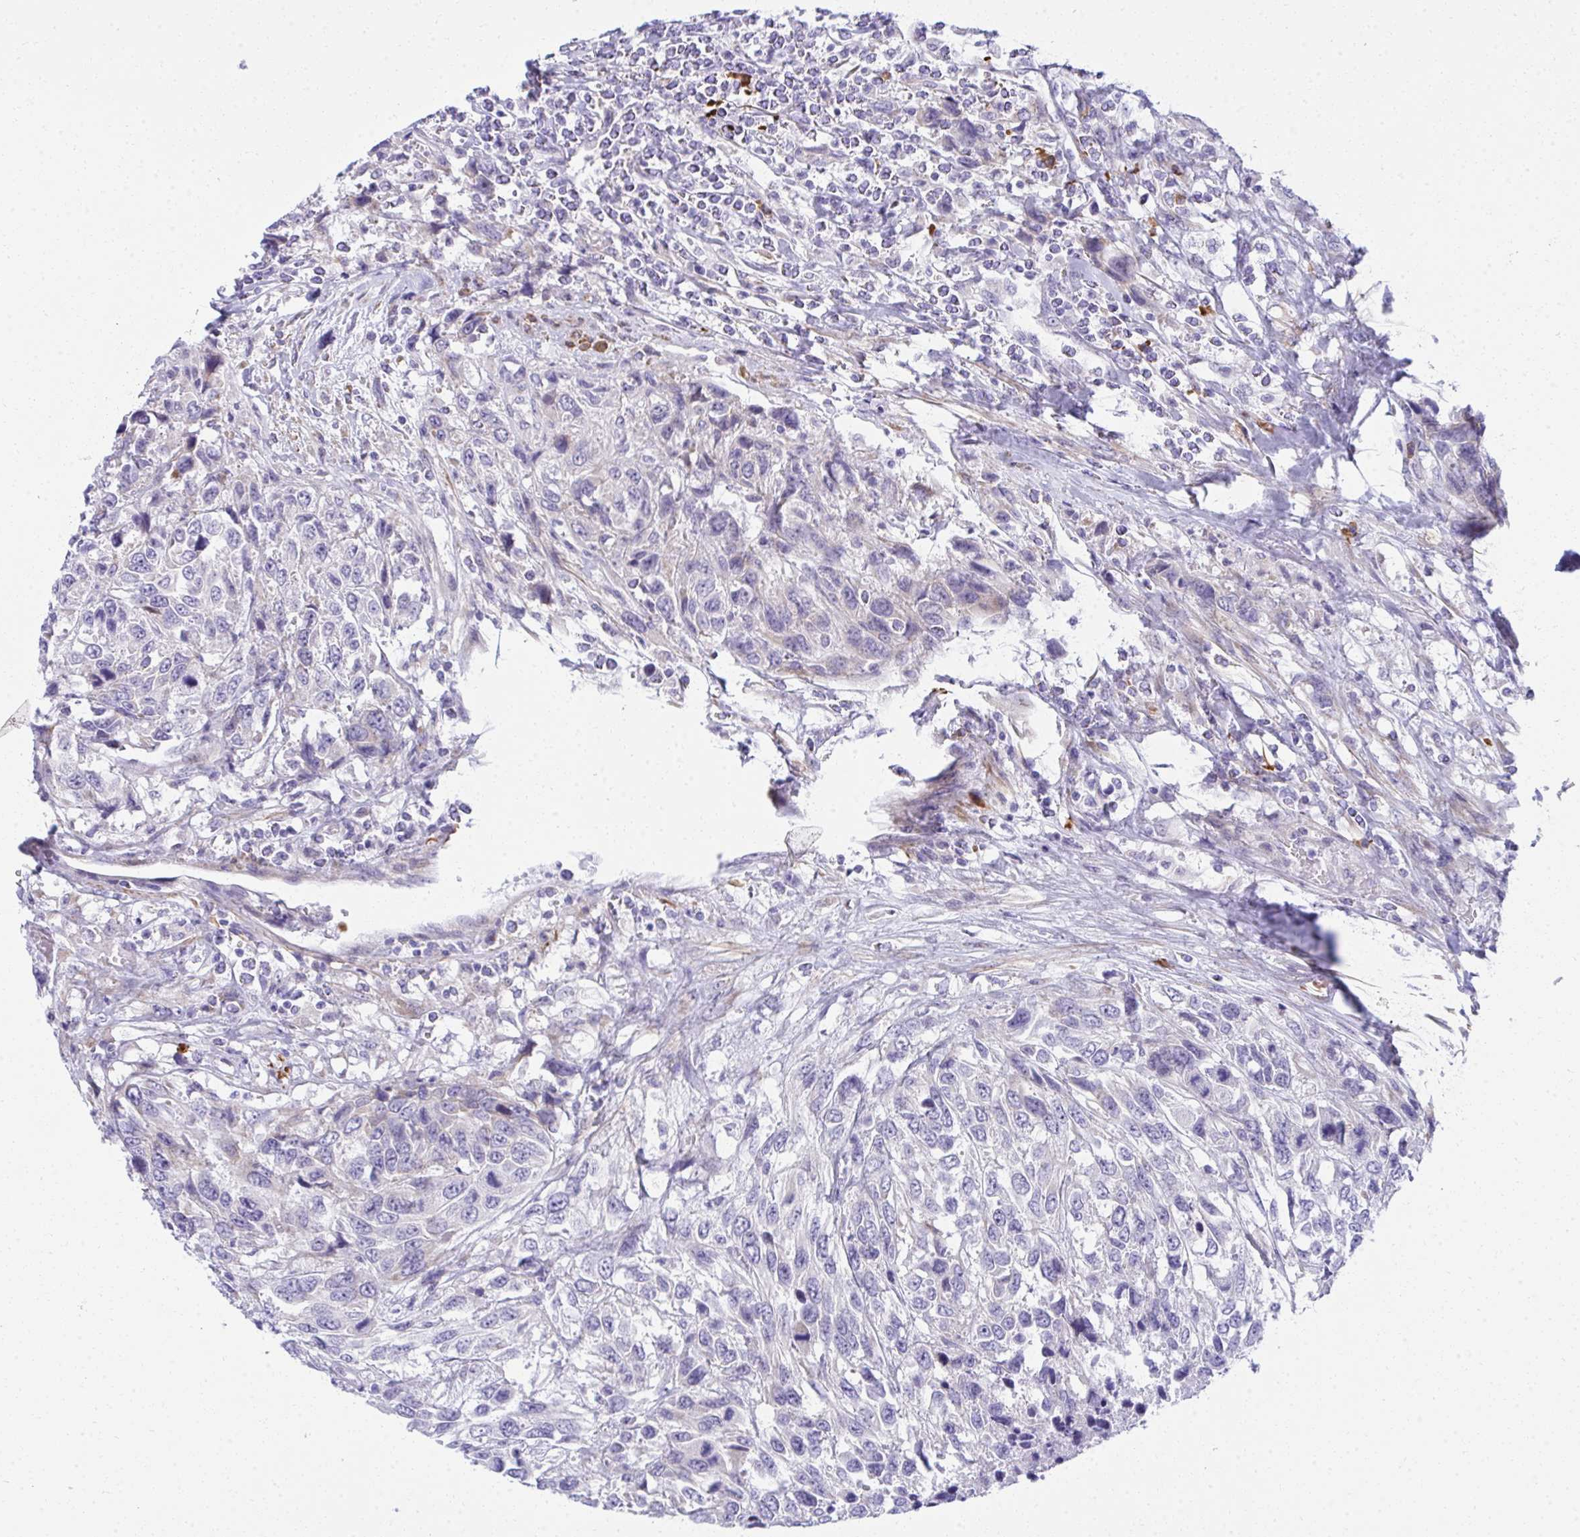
{"staining": {"intensity": "negative", "quantity": "none", "location": "none"}, "tissue": "urothelial cancer", "cell_type": "Tumor cells", "image_type": "cancer", "snomed": [{"axis": "morphology", "description": "Urothelial carcinoma, High grade"}, {"axis": "topography", "description": "Urinary bladder"}], "caption": "DAB (3,3'-diaminobenzidine) immunohistochemical staining of urothelial carcinoma (high-grade) shows no significant positivity in tumor cells.", "gene": "PUS7L", "patient": {"sex": "female", "age": 70}}